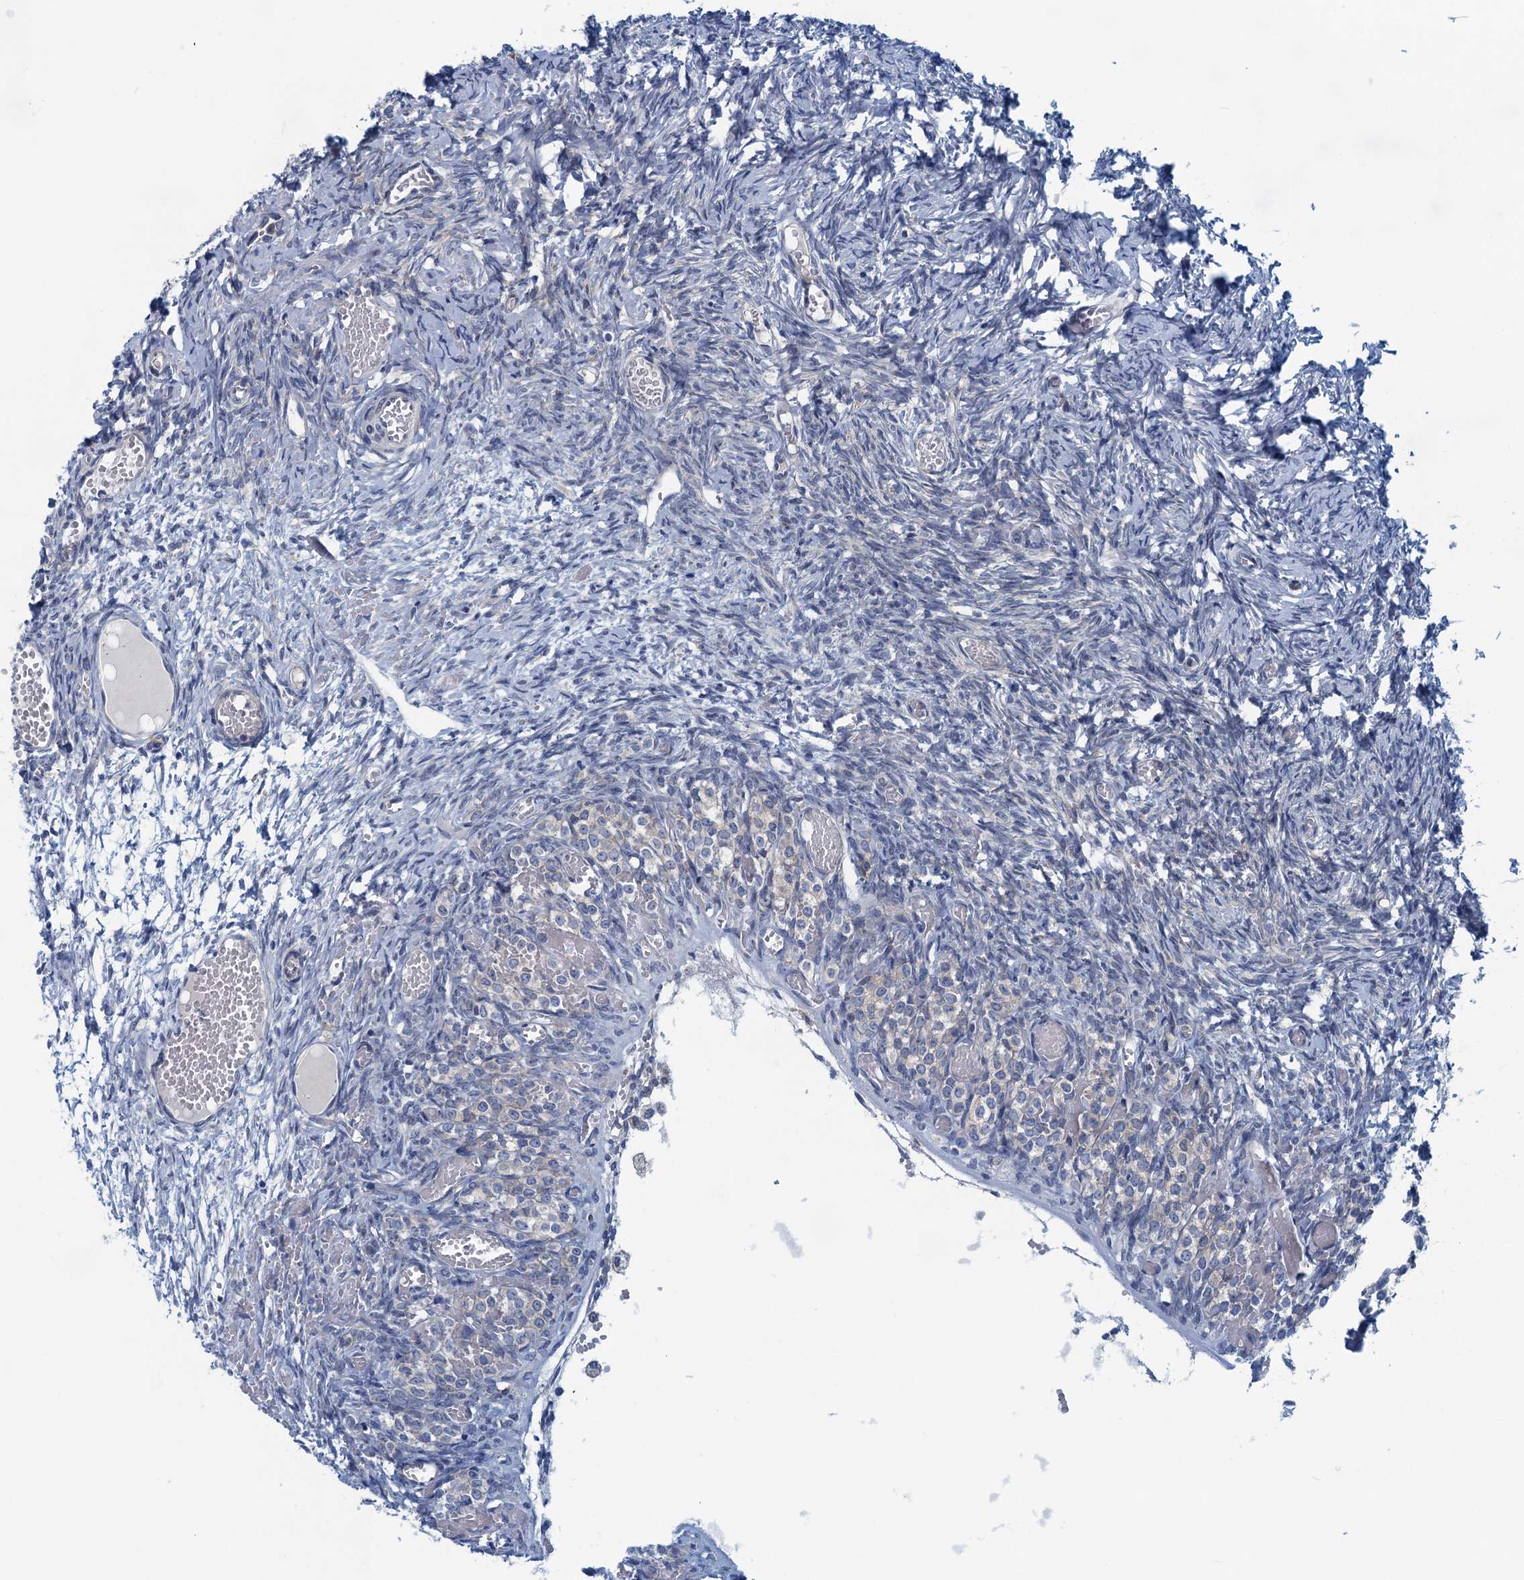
{"staining": {"intensity": "negative", "quantity": "none", "location": "none"}, "tissue": "ovary", "cell_type": "Ovarian stroma cells", "image_type": "normal", "snomed": [{"axis": "morphology", "description": "Adenocarcinoma, NOS"}, {"axis": "topography", "description": "Endometrium"}], "caption": "Protein analysis of normal ovary exhibits no significant staining in ovarian stroma cells.", "gene": "MYDGF", "patient": {"sex": "female", "age": 32}}